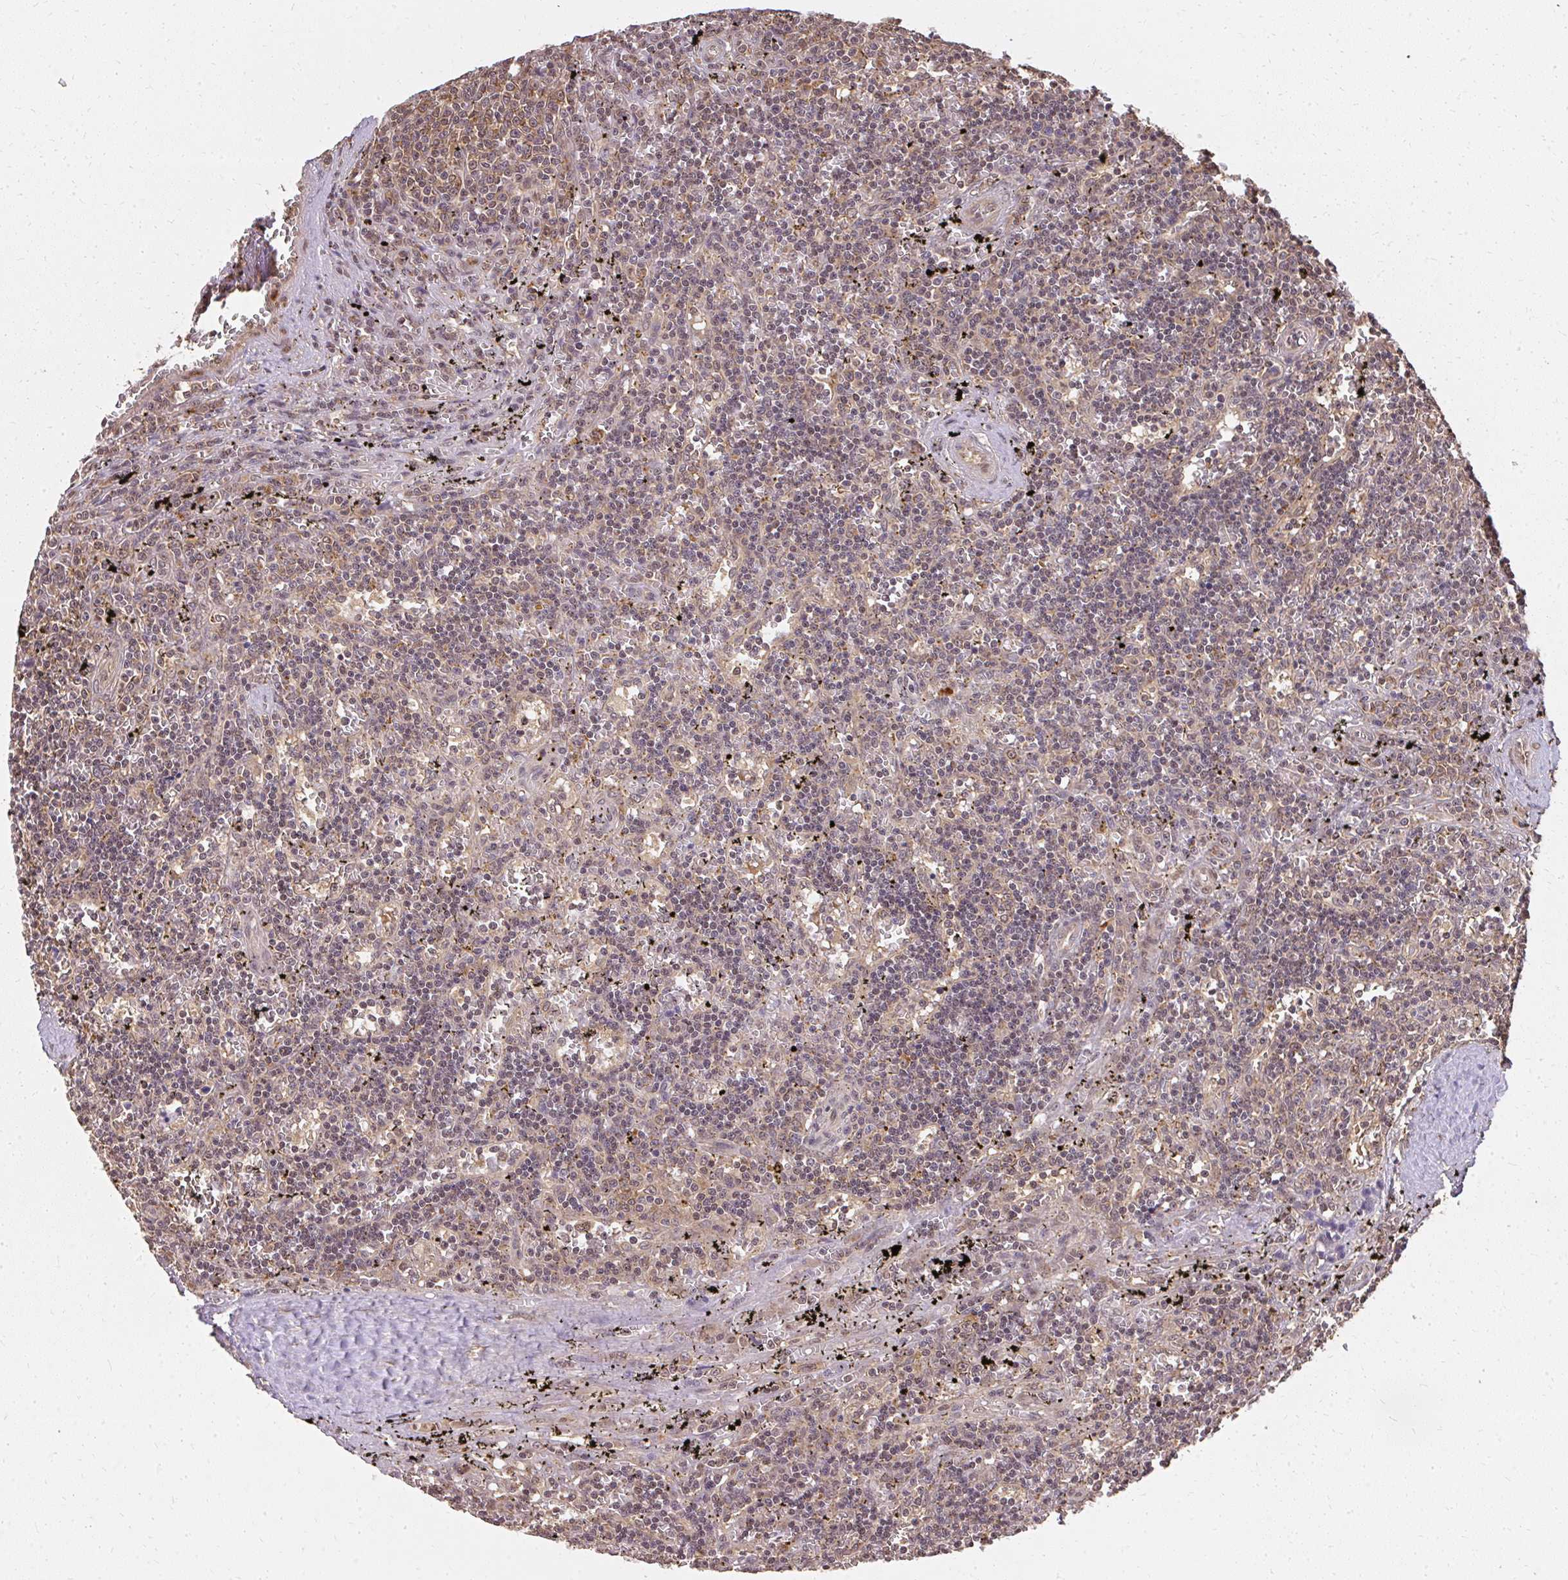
{"staining": {"intensity": "weak", "quantity": "<25%", "location": "cytoplasmic/membranous"}, "tissue": "lymphoma", "cell_type": "Tumor cells", "image_type": "cancer", "snomed": [{"axis": "morphology", "description": "Malignant lymphoma, non-Hodgkin's type, Low grade"}, {"axis": "topography", "description": "Spleen"}], "caption": "Malignant lymphoma, non-Hodgkin's type (low-grade) was stained to show a protein in brown. There is no significant positivity in tumor cells. The staining was performed using DAB to visualize the protein expression in brown, while the nuclei were stained in blue with hematoxylin (Magnification: 20x).", "gene": "LARS2", "patient": {"sex": "male", "age": 60}}